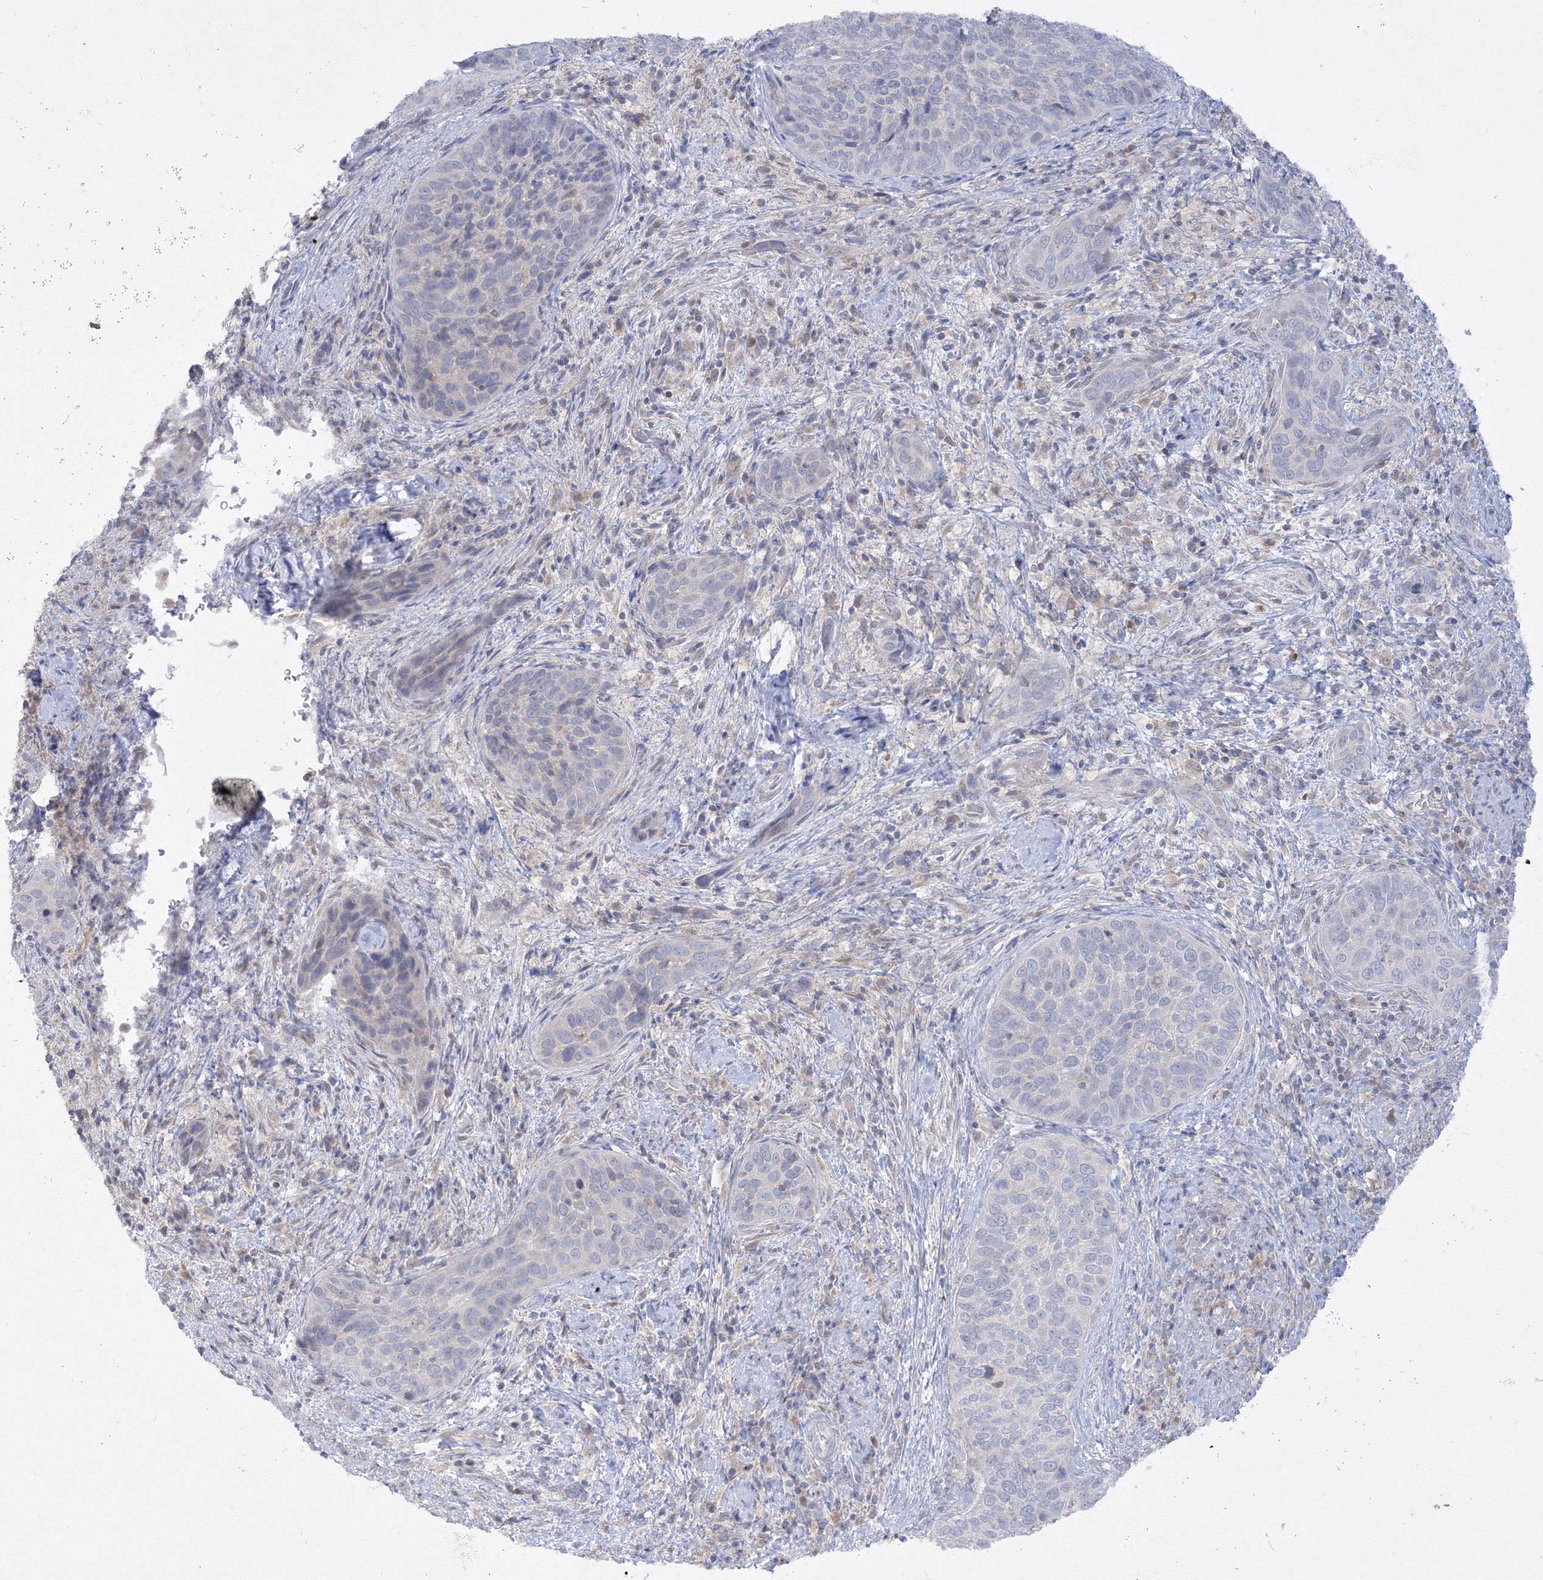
{"staining": {"intensity": "negative", "quantity": "none", "location": "none"}, "tissue": "cervical cancer", "cell_type": "Tumor cells", "image_type": "cancer", "snomed": [{"axis": "morphology", "description": "Squamous cell carcinoma, NOS"}, {"axis": "topography", "description": "Cervix"}], "caption": "High magnification brightfield microscopy of squamous cell carcinoma (cervical) stained with DAB (brown) and counterstained with hematoxylin (blue): tumor cells show no significant staining. Nuclei are stained in blue.", "gene": "FBXL8", "patient": {"sex": "female", "age": 60}}